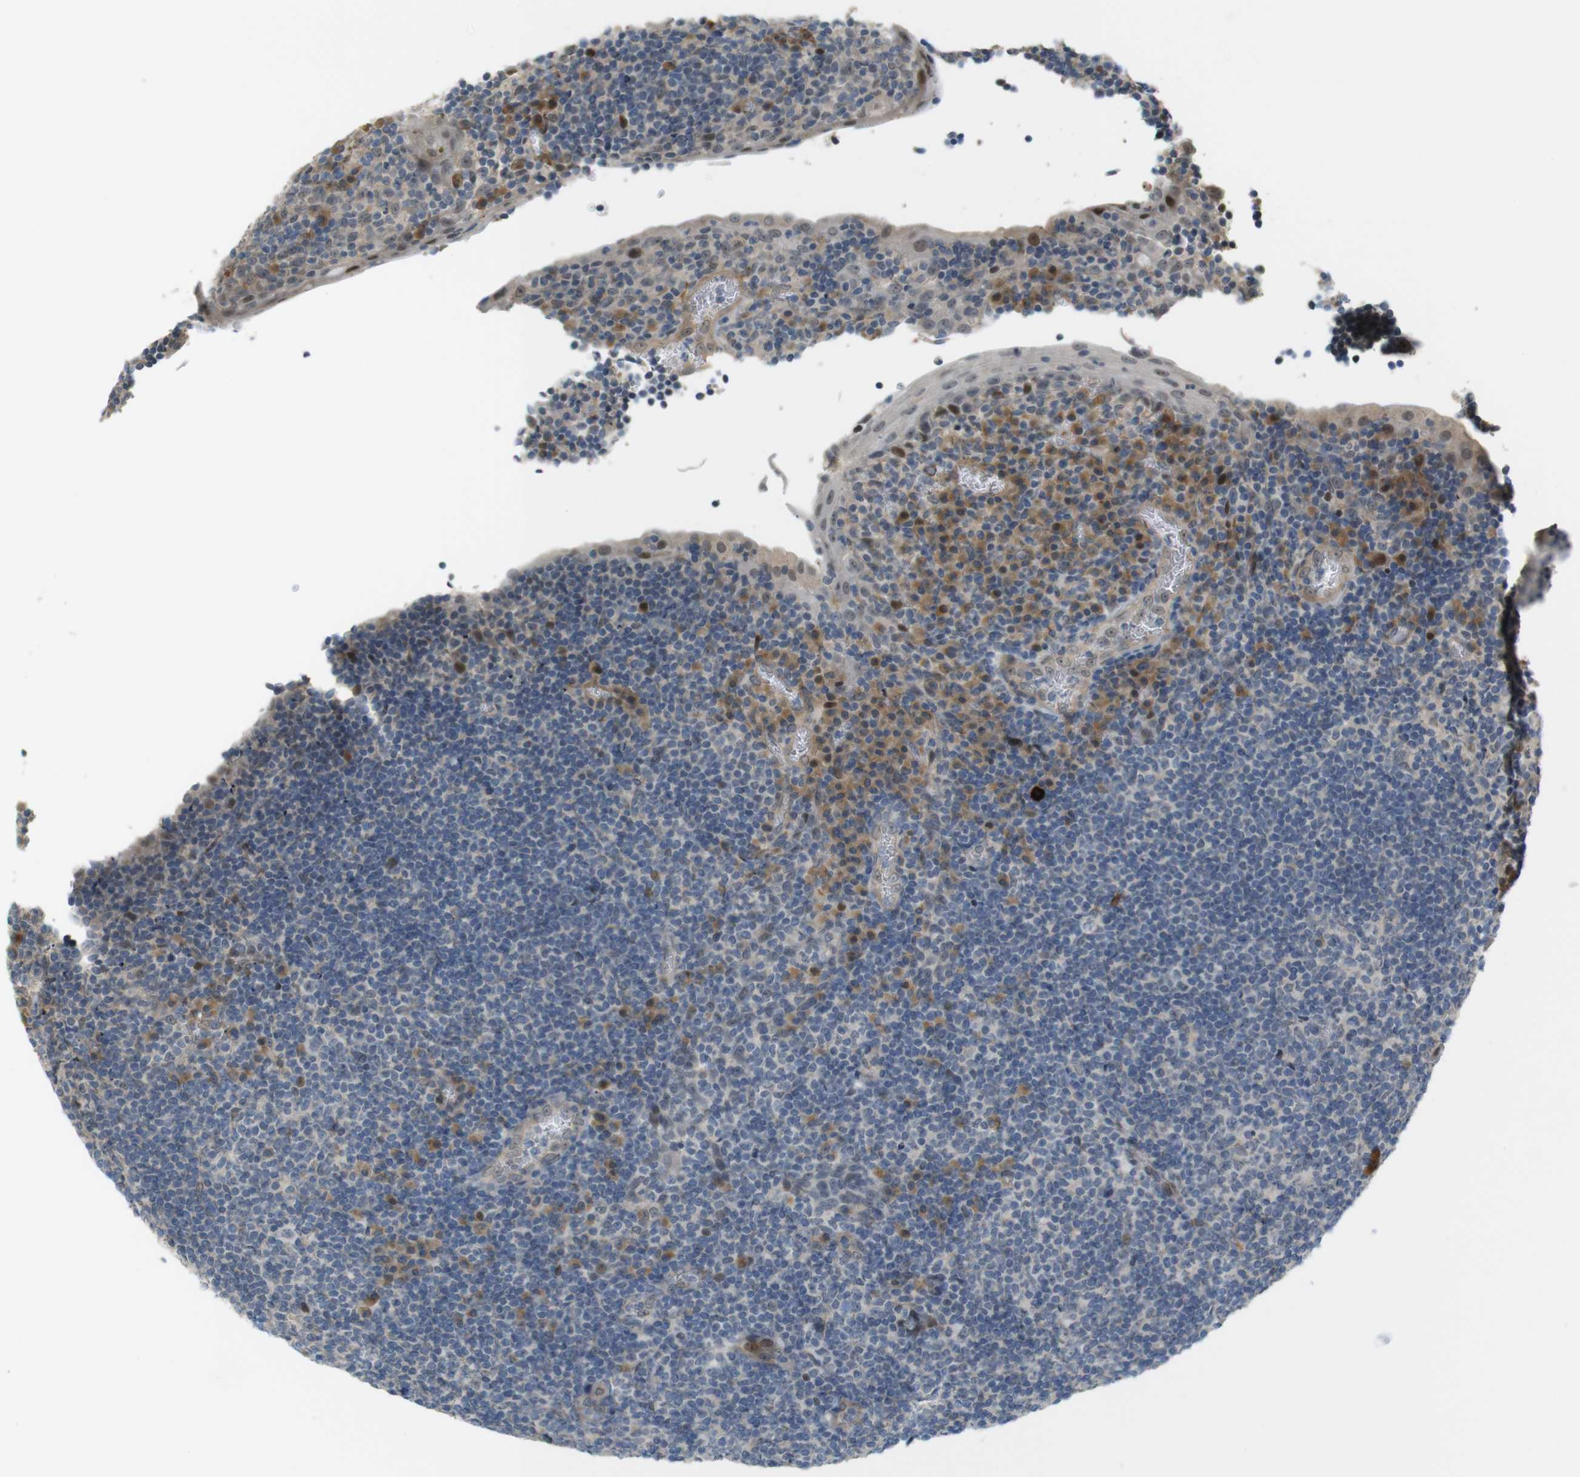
{"staining": {"intensity": "weak", "quantity": "<25%", "location": "cytoplasmic/membranous"}, "tissue": "tonsil", "cell_type": "Germinal center cells", "image_type": "normal", "snomed": [{"axis": "morphology", "description": "Normal tissue, NOS"}, {"axis": "topography", "description": "Tonsil"}], "caption": "This is an immunohistochemistry micrograph of unremarkable tonsil. There is no staining in germinal center cells.", "gene": "TSPAN9", "patient": {"sex": "male", "age": 37}}